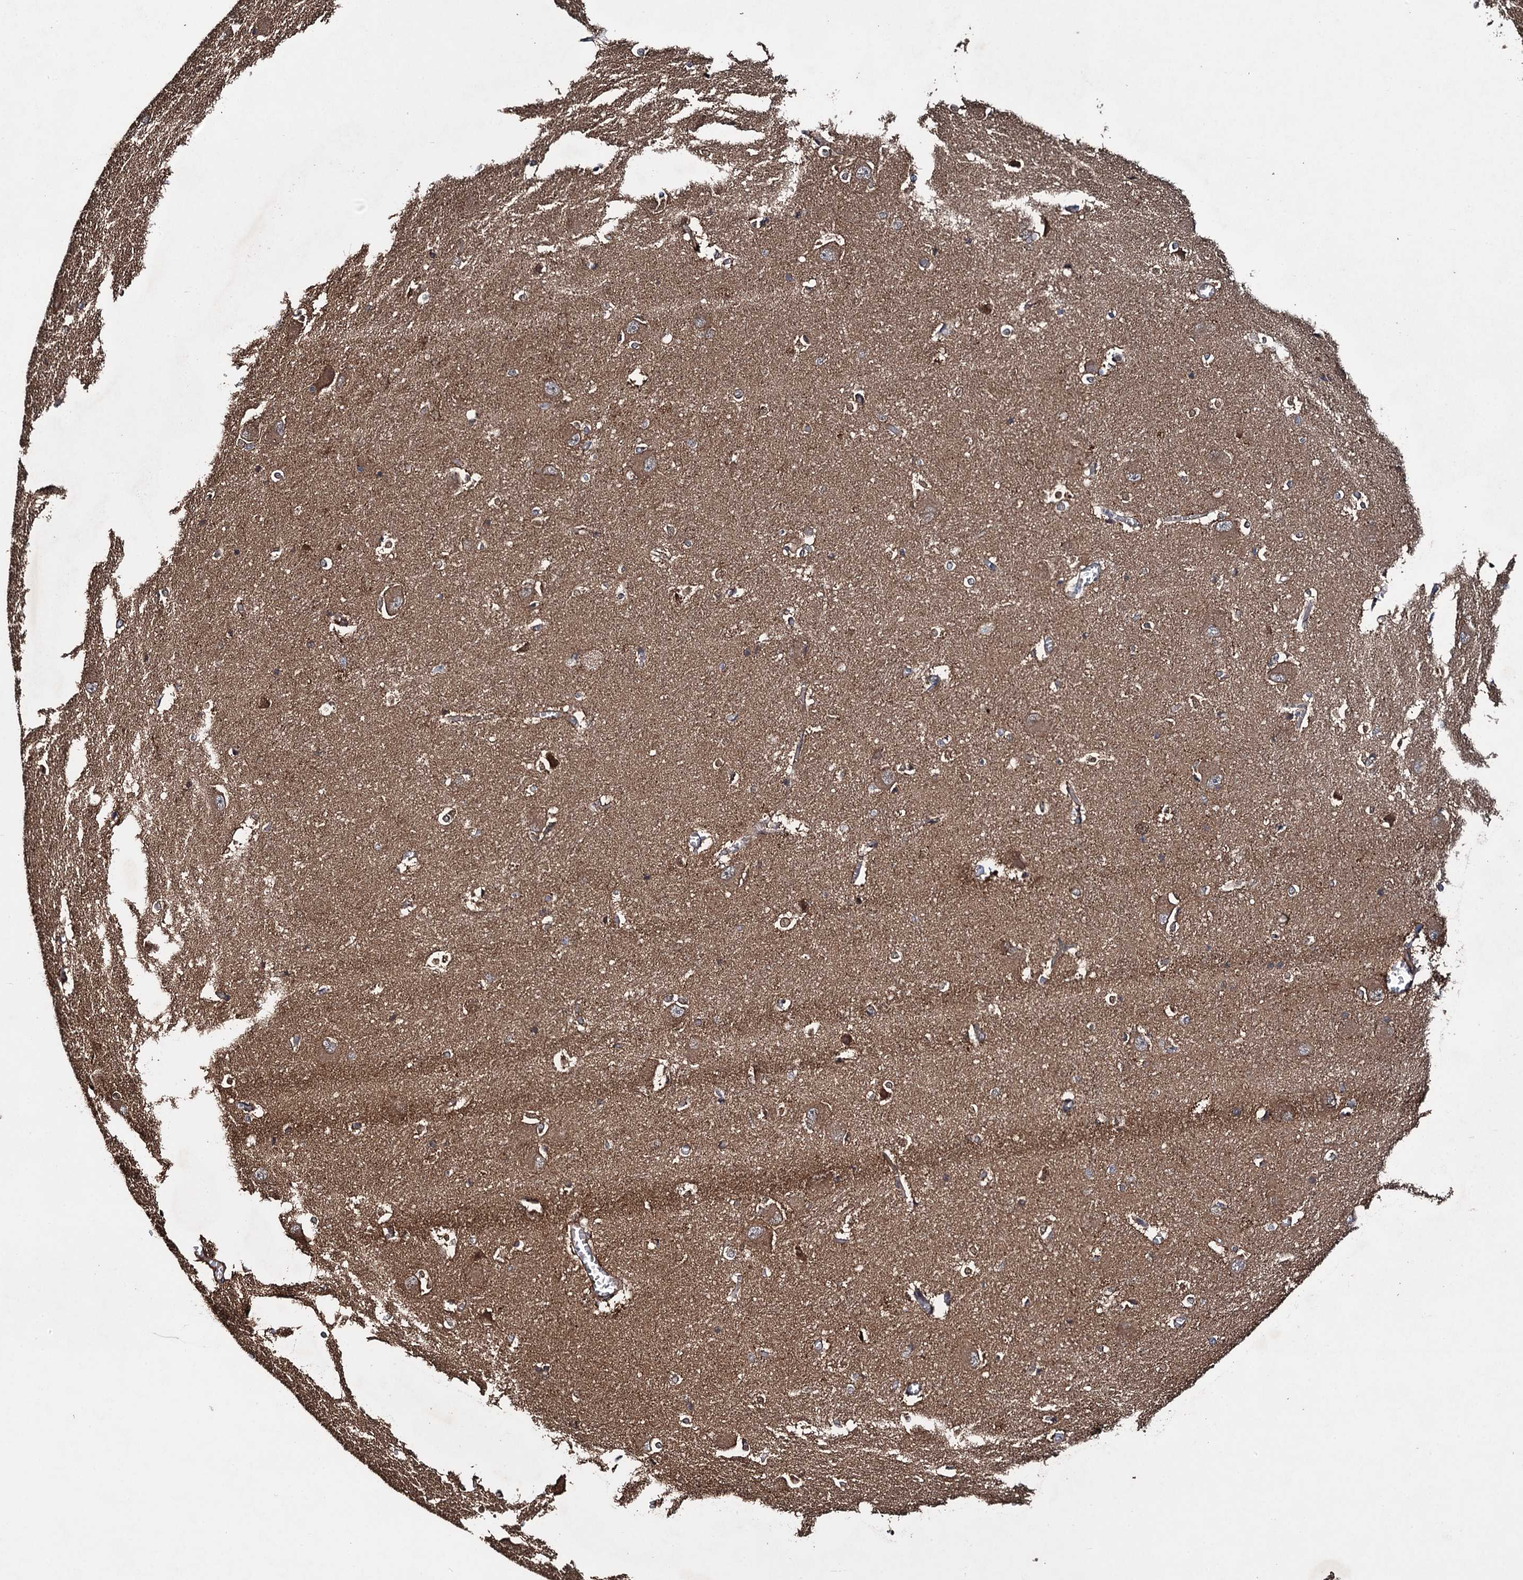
{"staining": {"intensity": "strong", "quantity": "25%-75%", "location": "cytoplasmic/membranous"}, "tissue": "caudate", "cell_type": "Glial cells", "image_type": "normal", "snomed": [{"axis": "morphology", "description": "Normal tissue, NOS"}, {"axis": "topography", "description": "Lateral ventricle wall"}], "caption": "Protein staining exhibits strong cytoplasmic/membranous expression in approximately 25%-75% of glial cells in normal caudate.", "gene": "RHOBTB1", "patient": {"sex": "male", "age": 37}}